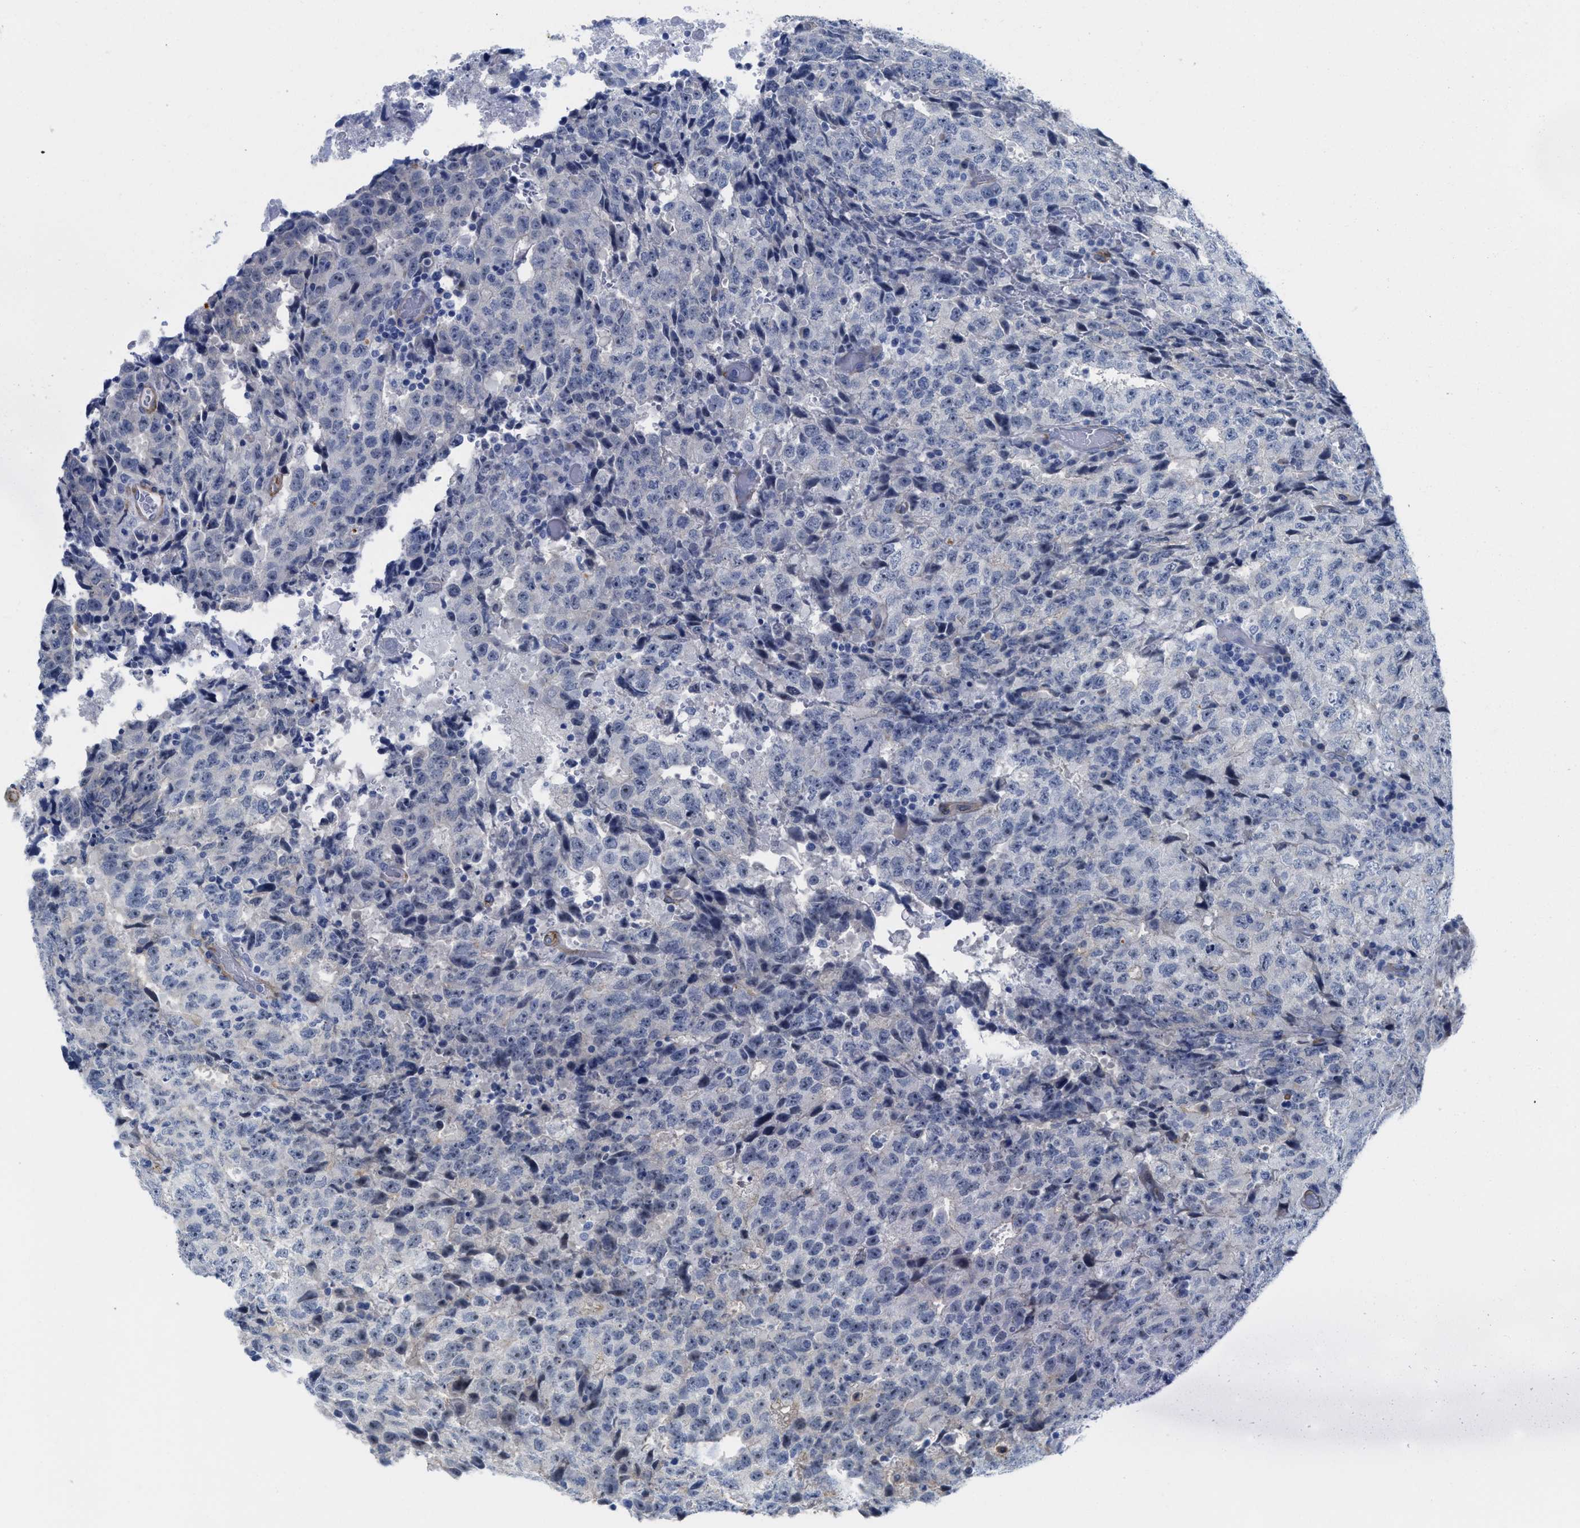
{"staining": {"intensity": "negative", "quantity": "none", "location": "none"}, "tissue": "testis cancer", "cell_type": "Tumor cells", "image_type": "cancer", "snomed": [{"axis": "morphology", "description": "Necrosis, NOS"}, {"axis": "morphology", "description": "Carcinoma, Embryonal, NOS"}, {"axis": "topography", "description": "Testis"}], "caption": "Tumor cells show no significant protein positivity in testis embryonal carcinoma. (Immunohistochemistry, brightfield microscopy, high magnification).", "gene": "TUB", "patient": {"sex": "male", "age": 19}}